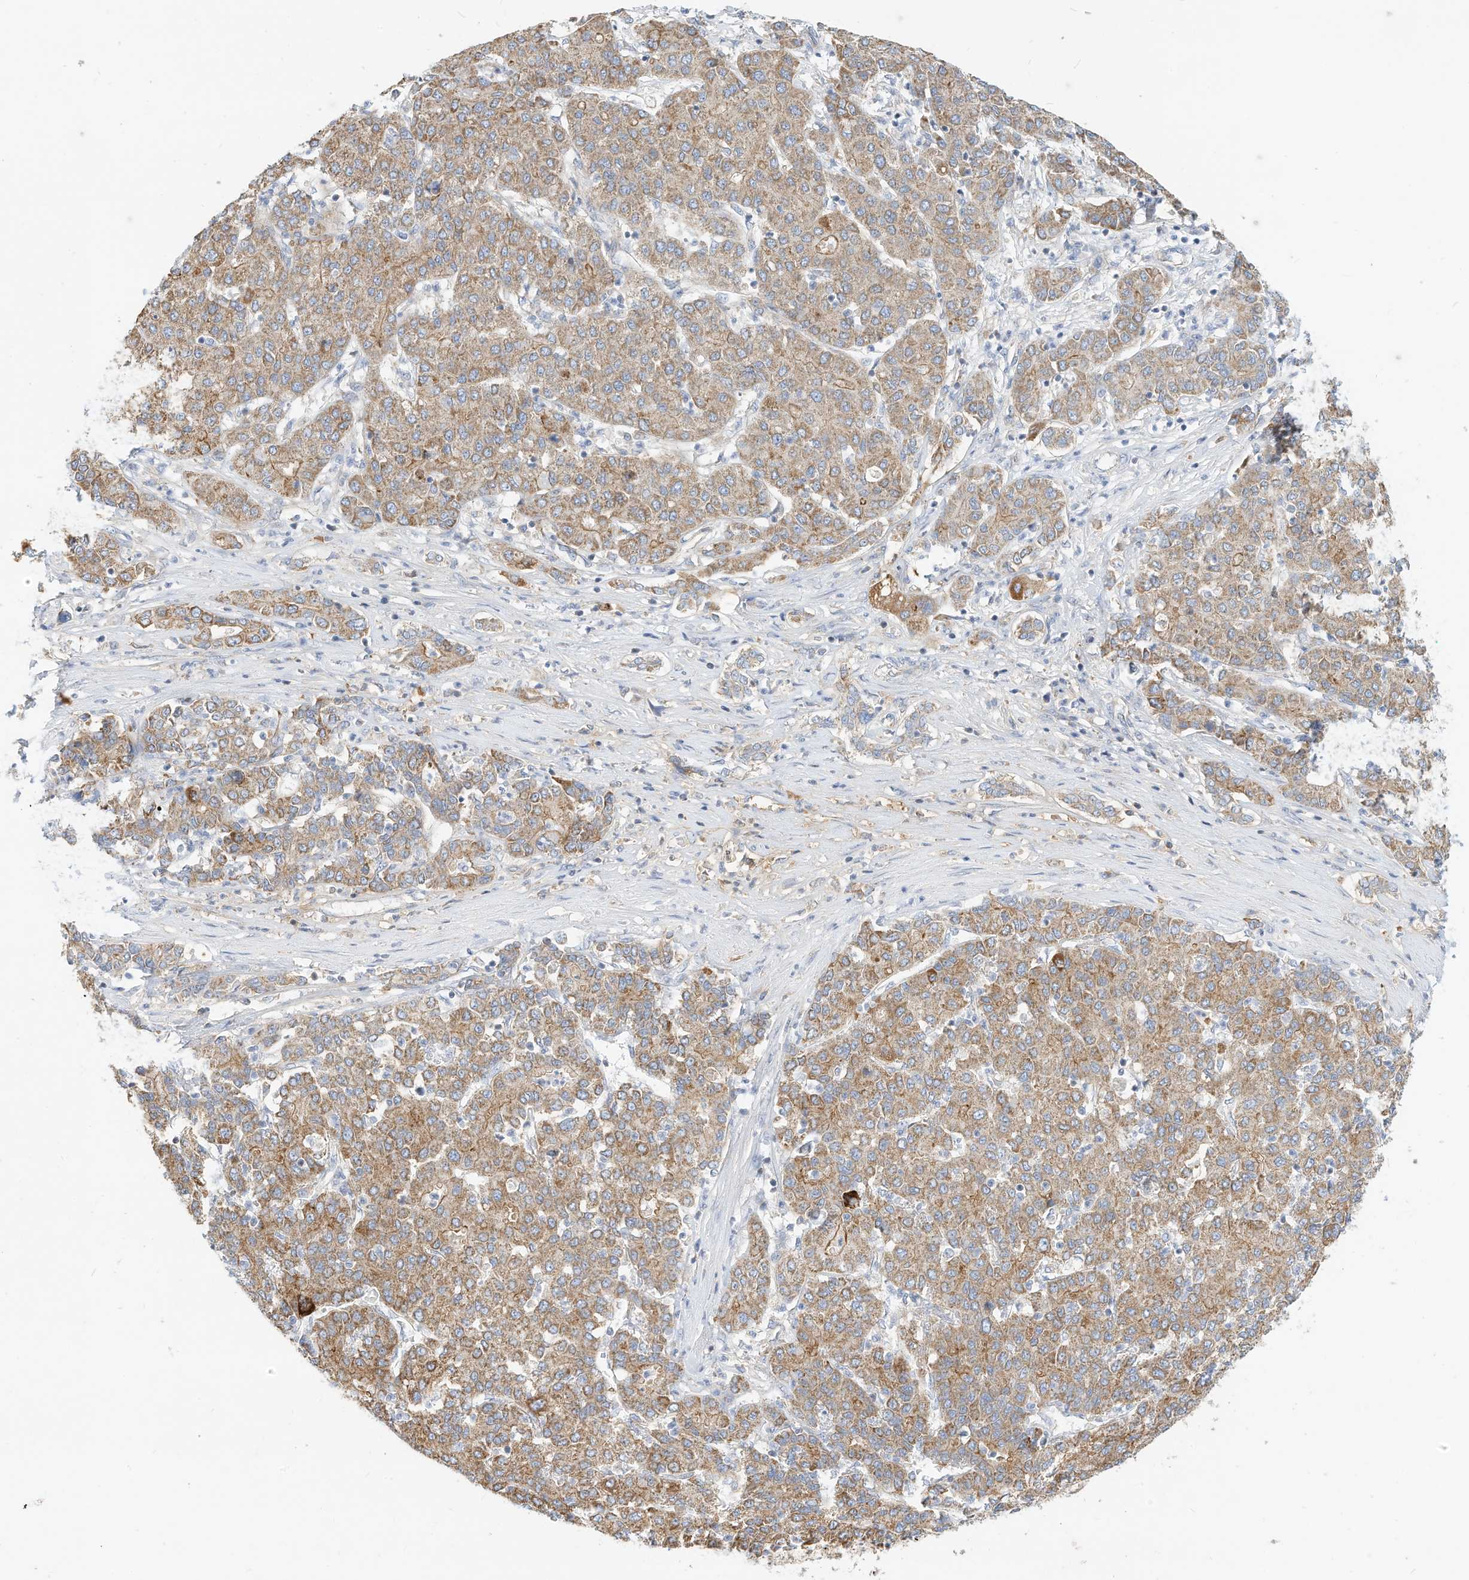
{"staining": {"intensity": "moderate", "quantity": ">75%", "location": "cytoplasmic/membranous"}, "tissue": "liver cancer", "cell_type": "Tumor cells", "image_type": "cancer", "snomed": [{"axis": "morphology", "description": "Carcinoma, Hepatocellular, NOS"}, {"axis": "topography", "description": "Liver"}], "caption": "IHC (DAB (3,3'-diaminobenzidine)) staining of liver cancer (hepatocellular carcinoma) demonstrates moderate cytoplasmic/membranous protein positivity in about >75% of tumor cells.", "gene": "RHOH", "patient": {"sex": "male", "age": 65}}